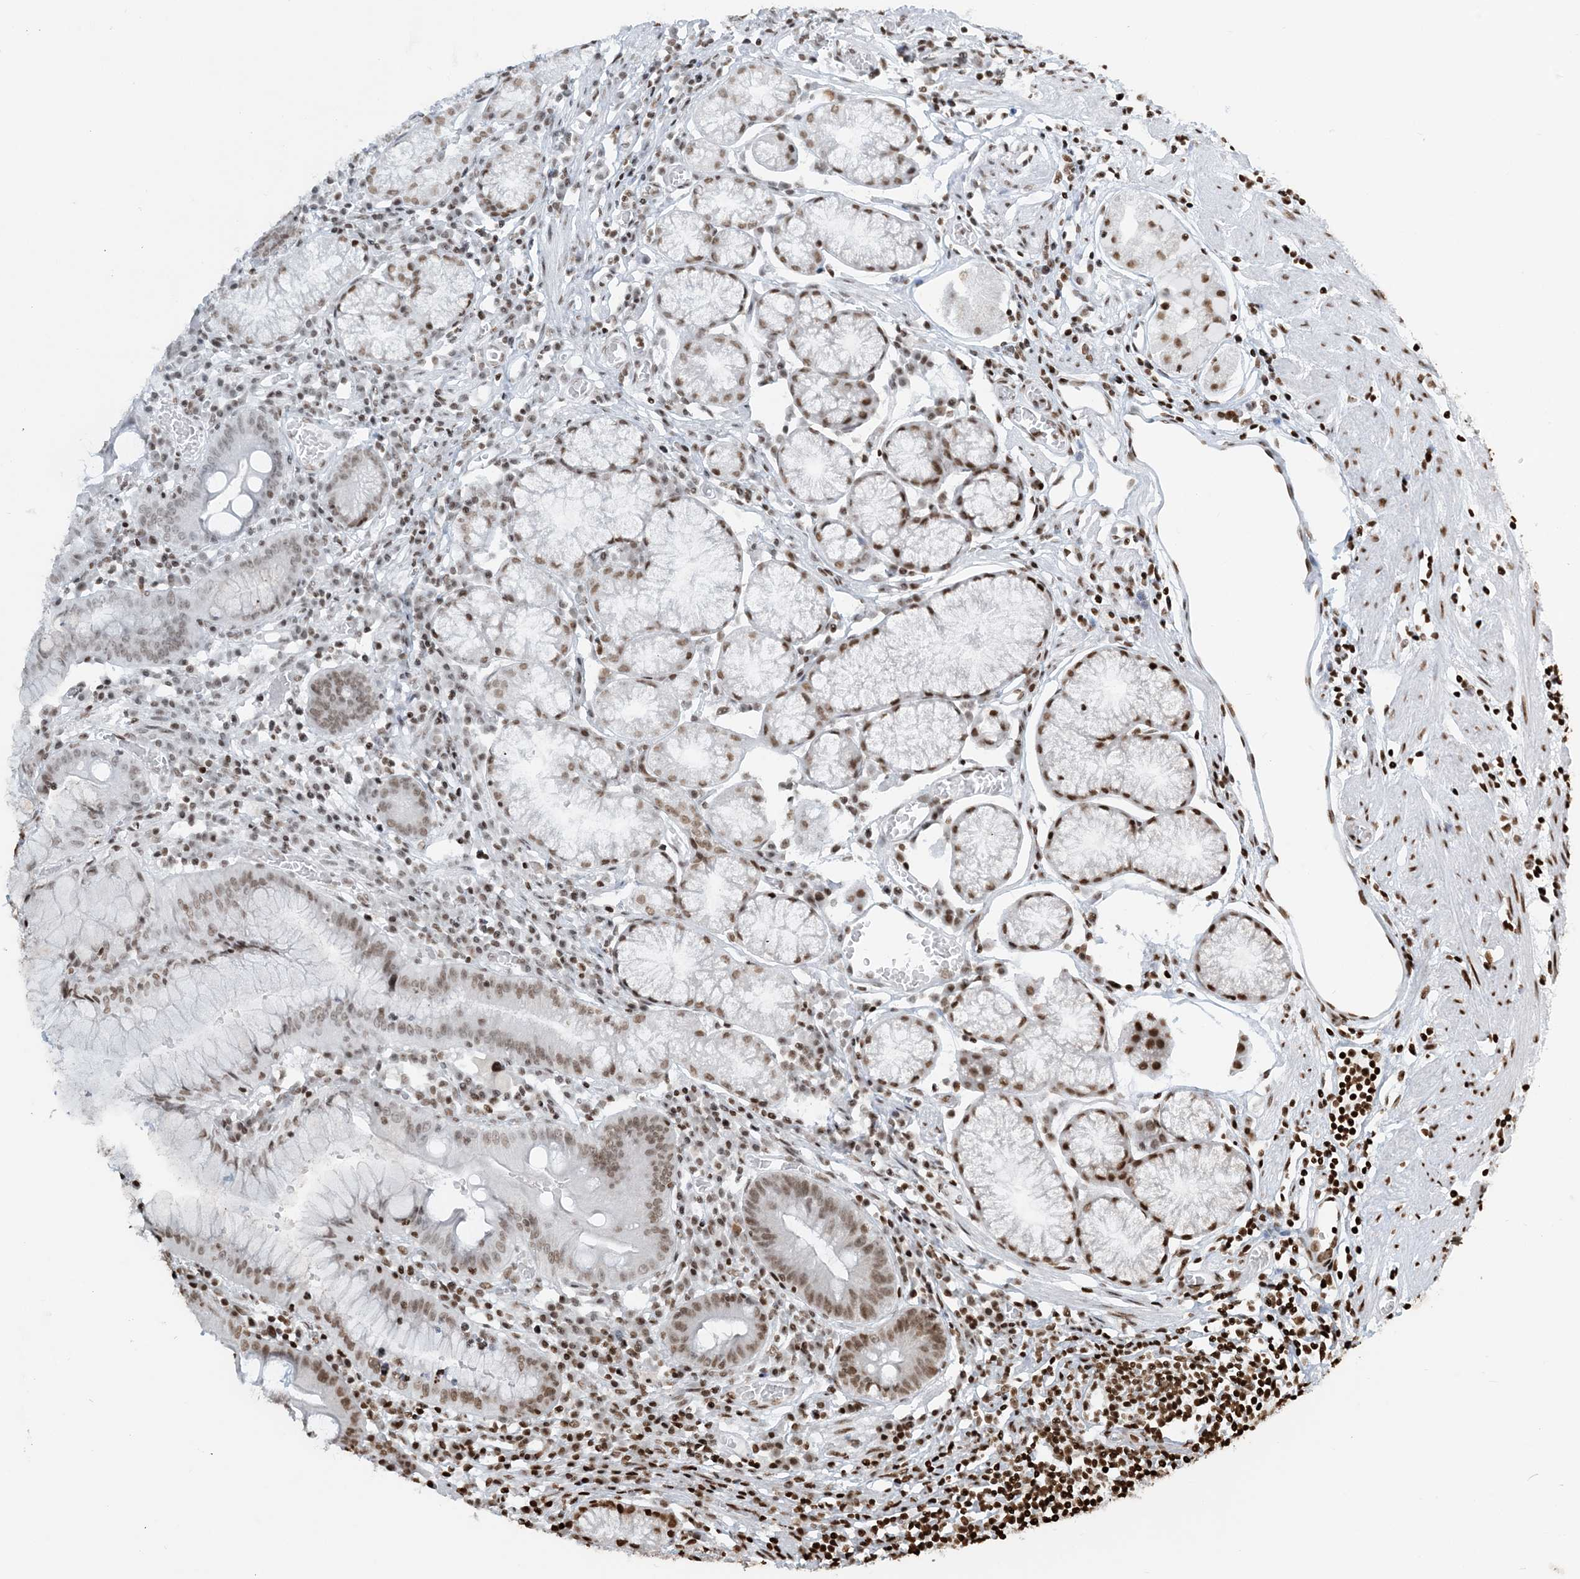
{"staining": {"intensity": "strong", "quantity": "25%-75%", "location": "nuclear"}, "tissue": "stomach", "cell_type": "Glandular cells", "image_type": "normal", "snomed": [{"axis": "morphology", "description": "Normal tissue, NOS"}, {"axis": "topography", "description": "Stomach"}], "caption": "IHC (DAB (3,3'-diaminobenzidine)) staining of benign human stomach demonstrates strong nuclear protein positivity in approximately 25%-75% of glandular cells.", "gene": "H3", "patient": {"sex": "male", "age": 55}}